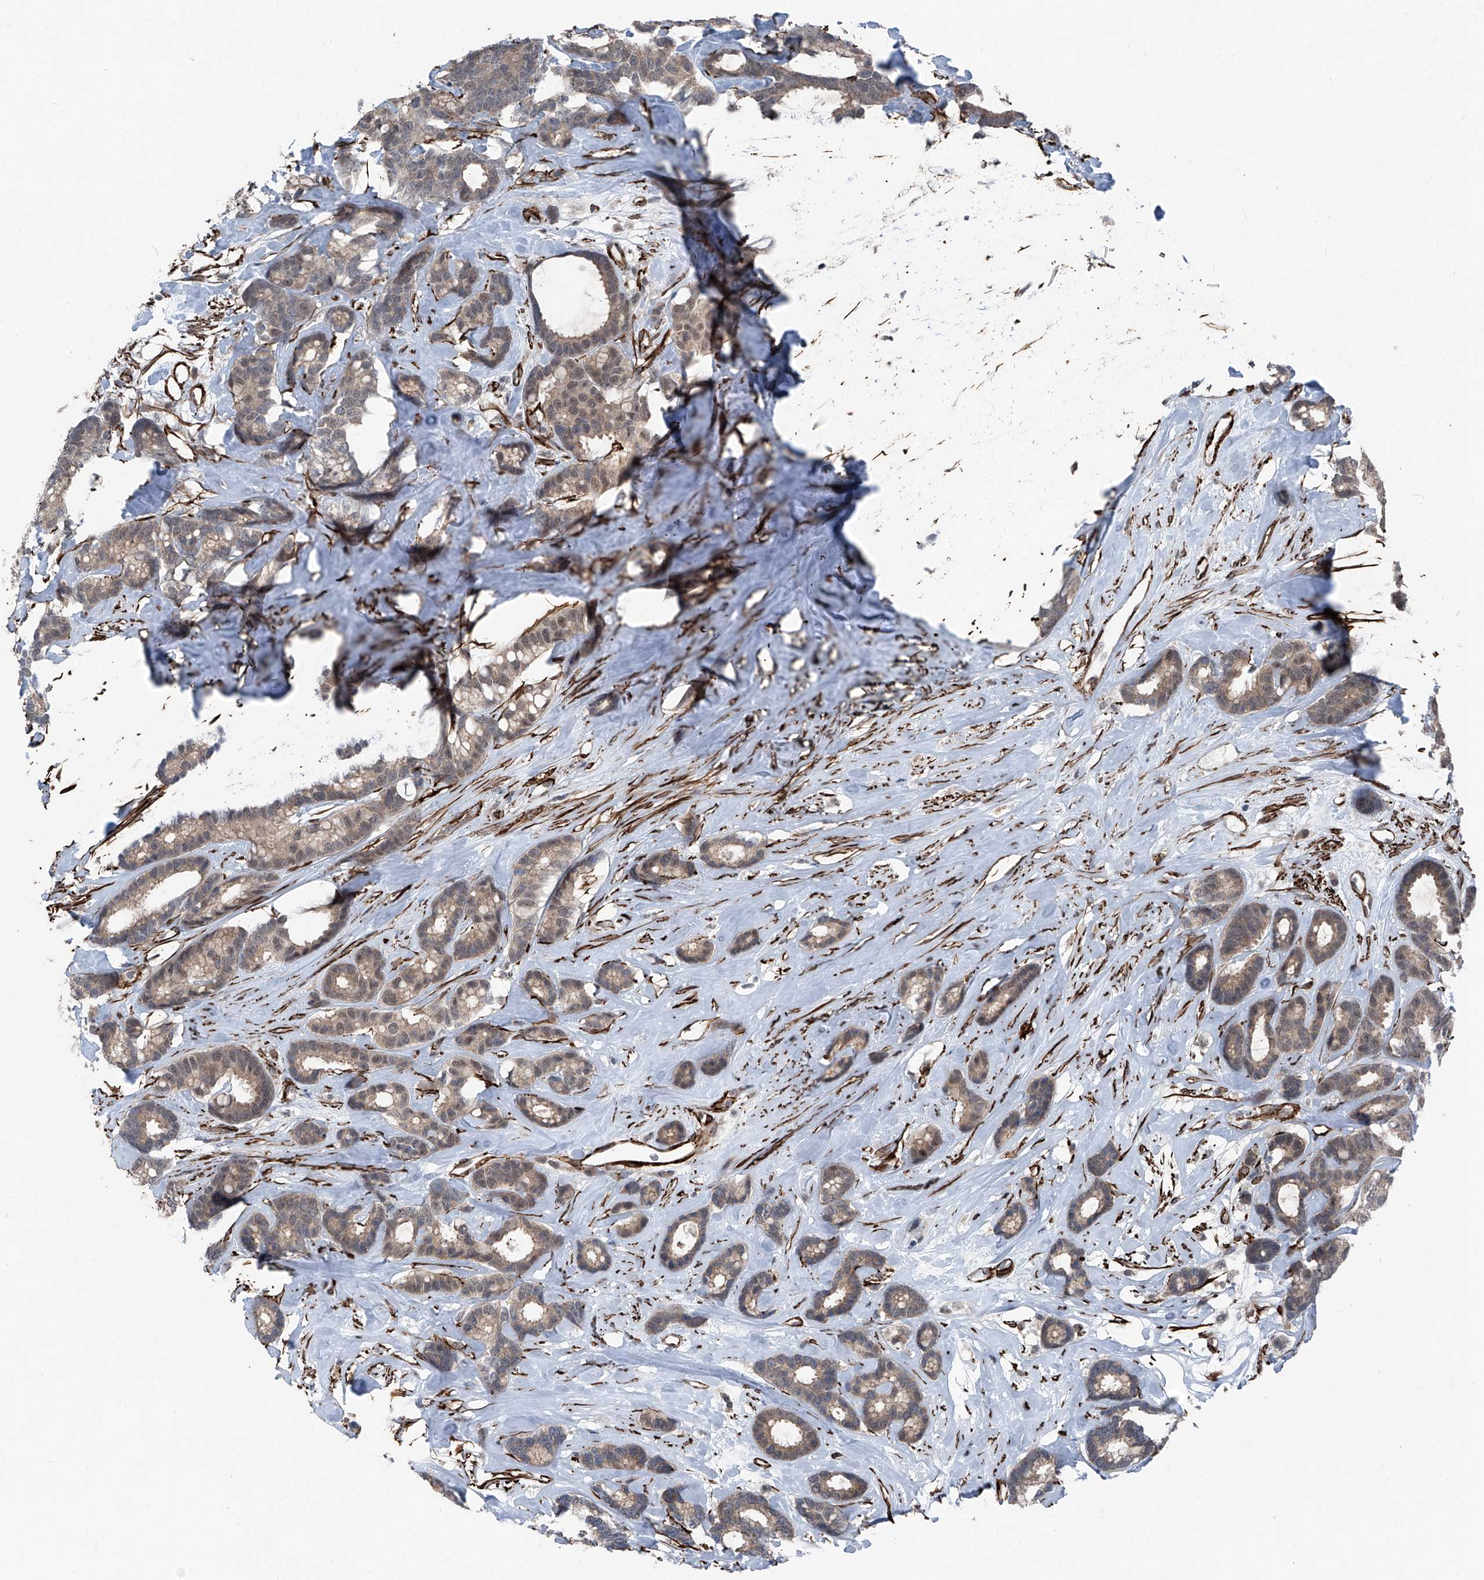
{"staining": {"intensity": "weak", "quantity": ">75%", "location": "cytoplasmic/membranous"}, "tissue": "breast cancer", "cell_type": "Tumor cells", "image_type": "cancer", "snomed": [{"axis": "morphology", "description": "Duct carcinoma"}, {"axis": "topography", "description": "Breast"}], "caption": "The micrograph displays immunohistochemical staining of breast cancer. There is weak cytoplasmic/membranous expression is present in approximately >75% of tumor cells.", "gene": "COA7", "patient": {"sex": "female", "age": 87}}